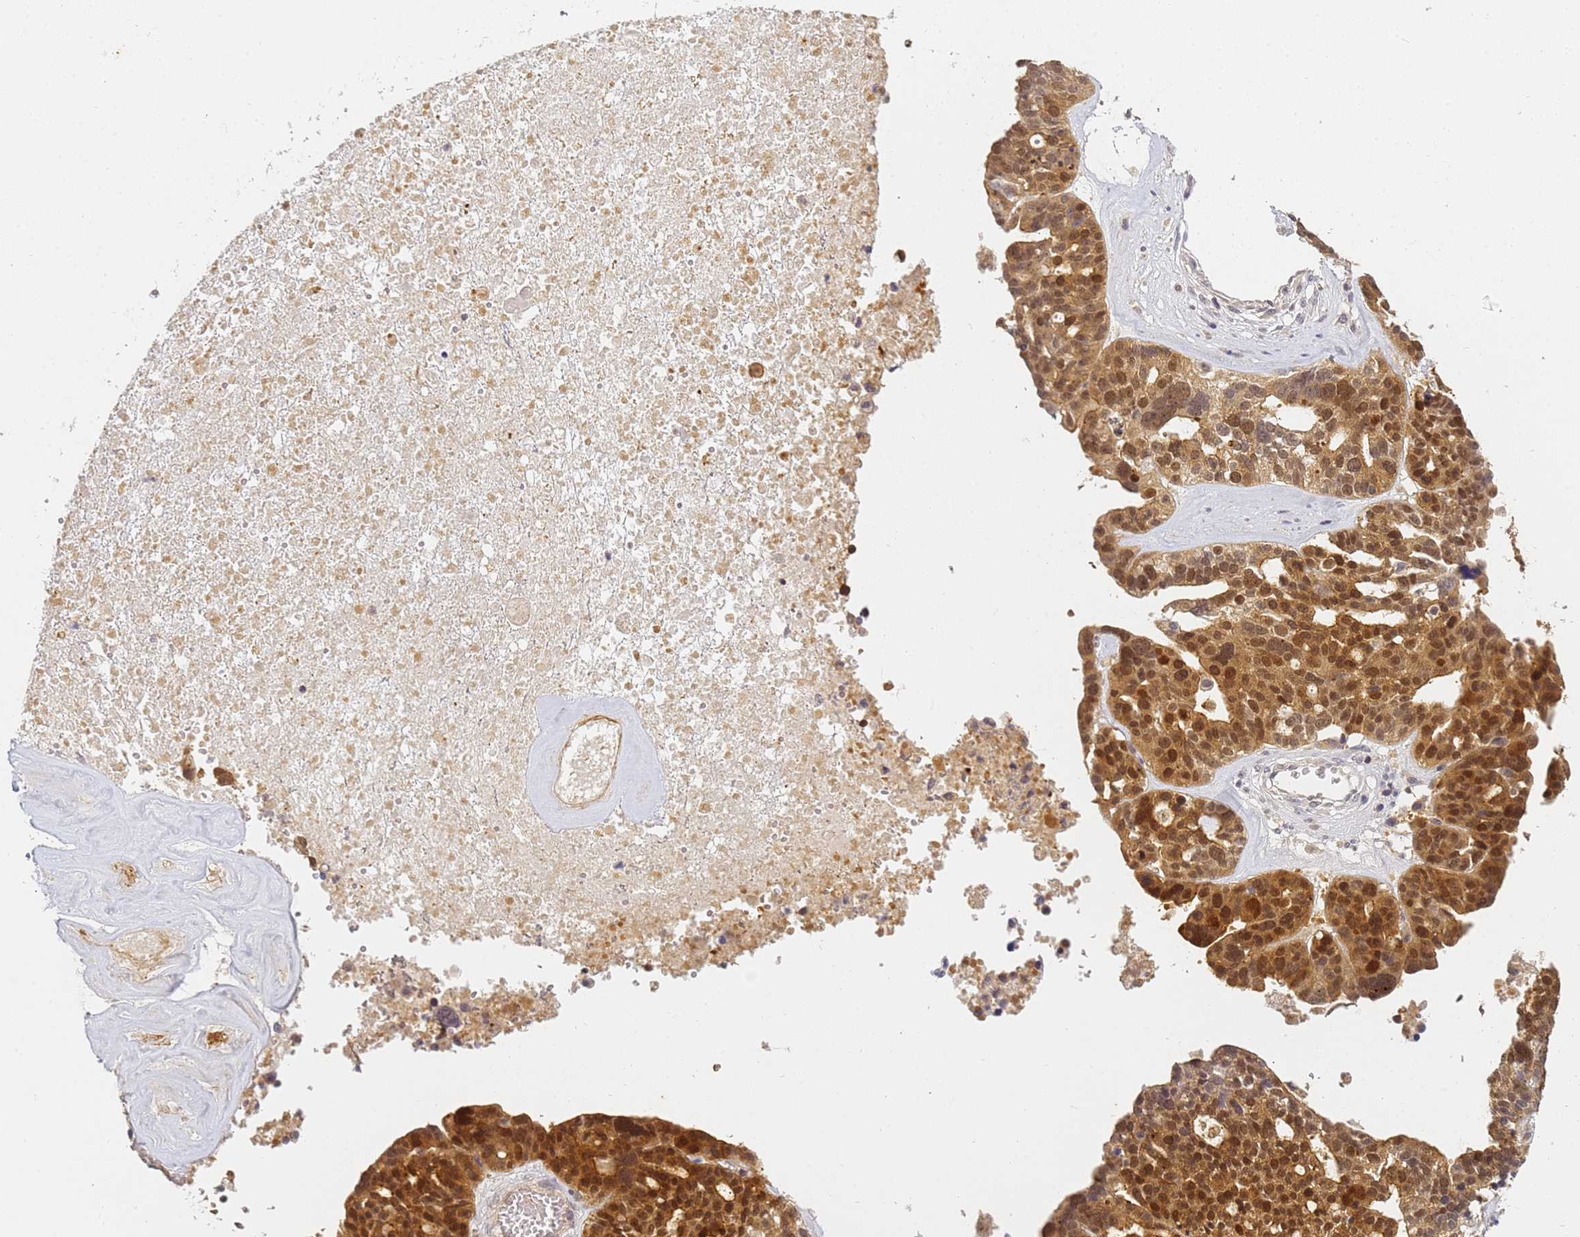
{"staining": {"intensity": "strong", "quantity": ">75%", "location": "cytoplasmic/membranous,nuclear"}, "tissue": "ovarian cancer", "cell_type": "Tumor cells", "image_type": "cancer", "snomed": [{"axis": "morphology", "description": "Cystadenocarcinoma, serous, NOS"}, {"axis": "topography", "description": "Ovary"}], "caption": "High-magnification brightfield microscopy of ovarian cancer (serous cystadenocarcinoma) stained with DAB (brown) and counterstained with hematoxylin (blue). tumor cells exhibit strong cytoplasmic/membranous and nuclear expression is appreciated in approximately>75% of cells.", "gene": "HMCES", "patient": {"sex": "female", "age": 59}}